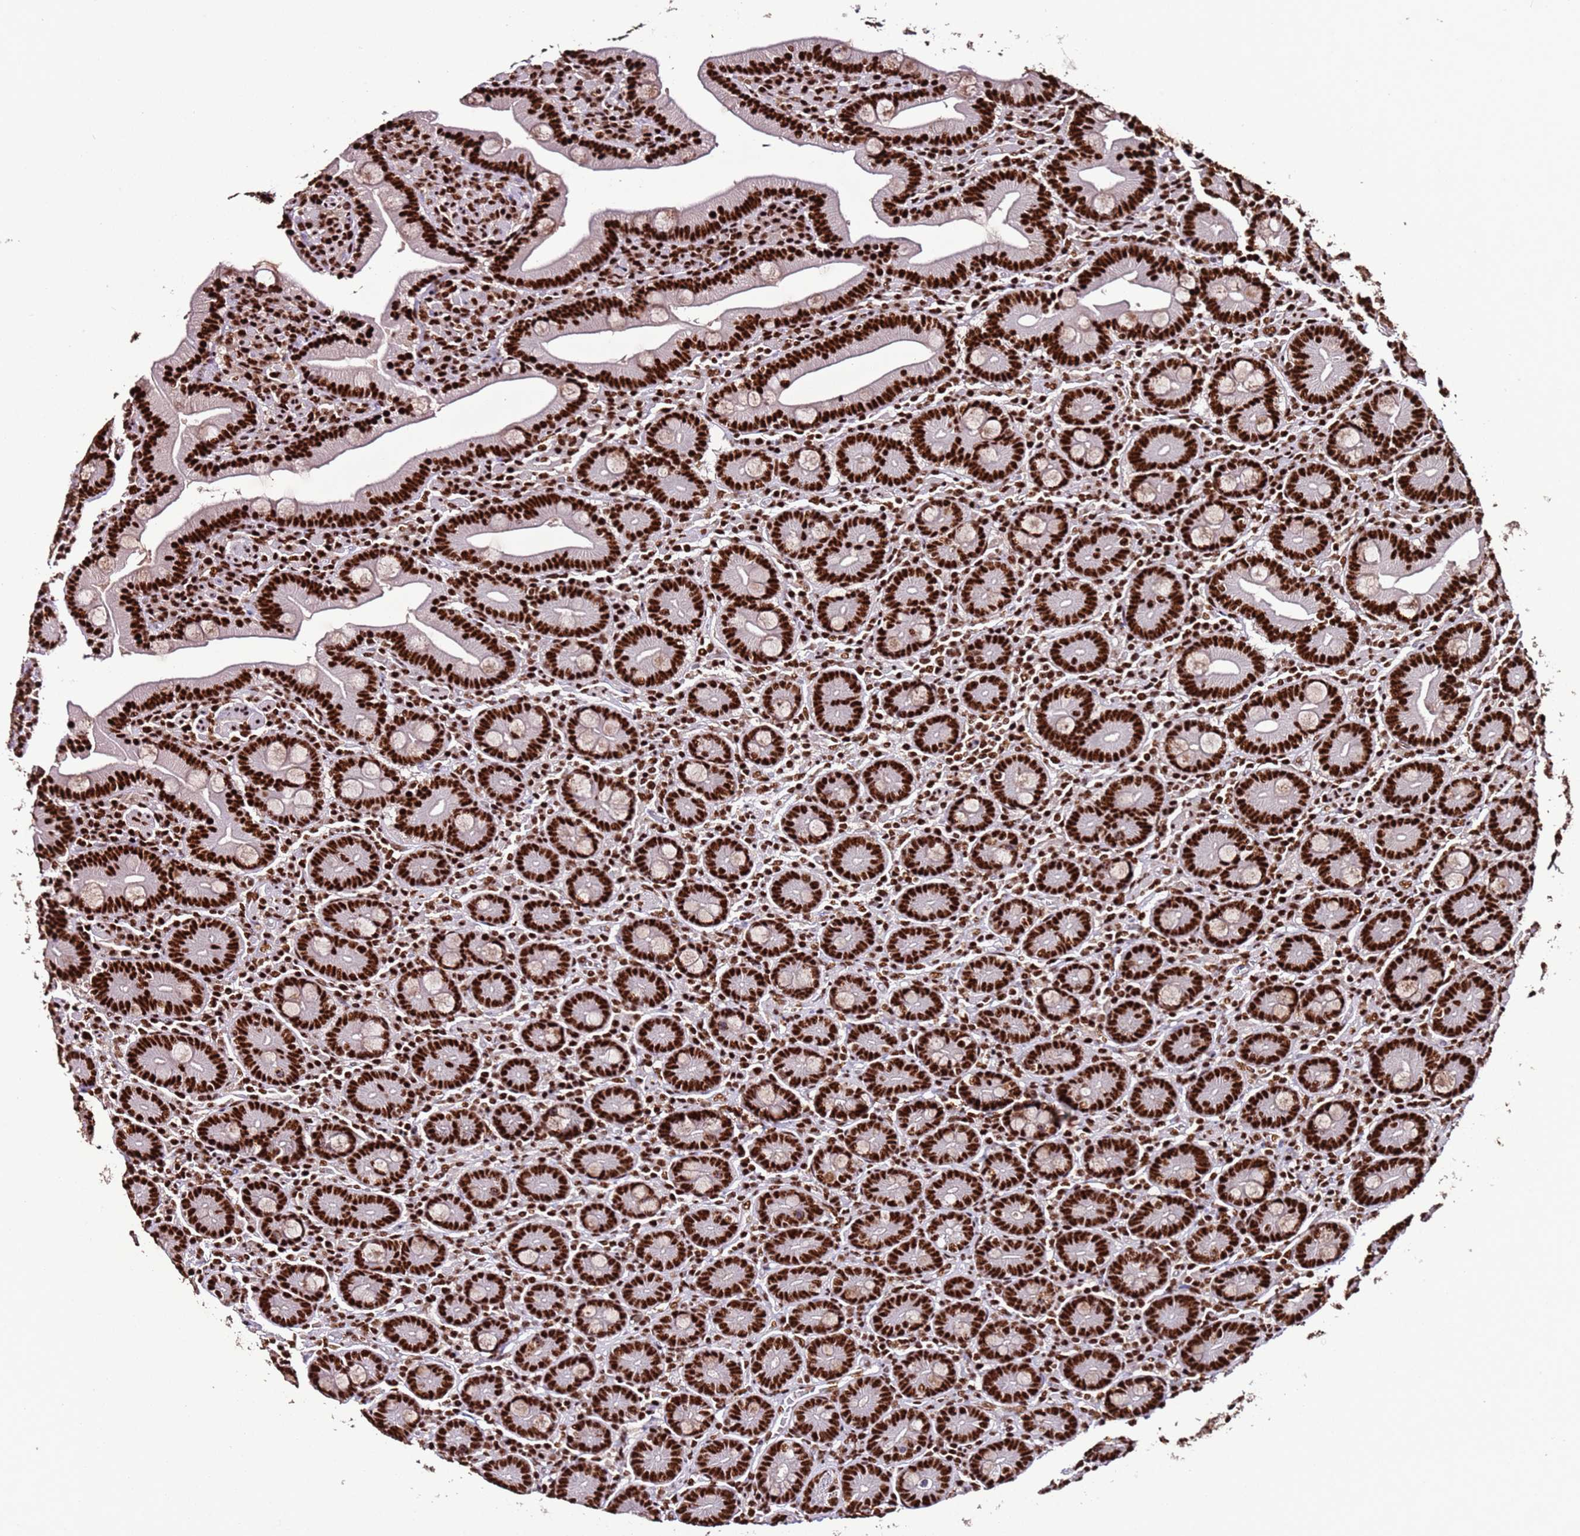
{"staining": {"intensity": "strong", "quantity": ">75%", "location": "nuclear"}, "tissue": "duodenum", "cell_type": "Glandular cells", "image_type": "normal", "snomed": [{"axis": "morphology", "description": "Normal tissue, NOS"}, {"axis": "topography", "description": "Duodenum"}], "caption": "Normal duodenum exhibits strong nuclear expression in about >75% of glandular cells, visualized by immunohistochemistry. The staining was performed using DAB to visualize the protein expression in brown, while the nuclei were stained in blue with hematoxylin (Magnification: 20x).", "gene": "C6orf226", "patient": {"sex": "female", "age": 62}}